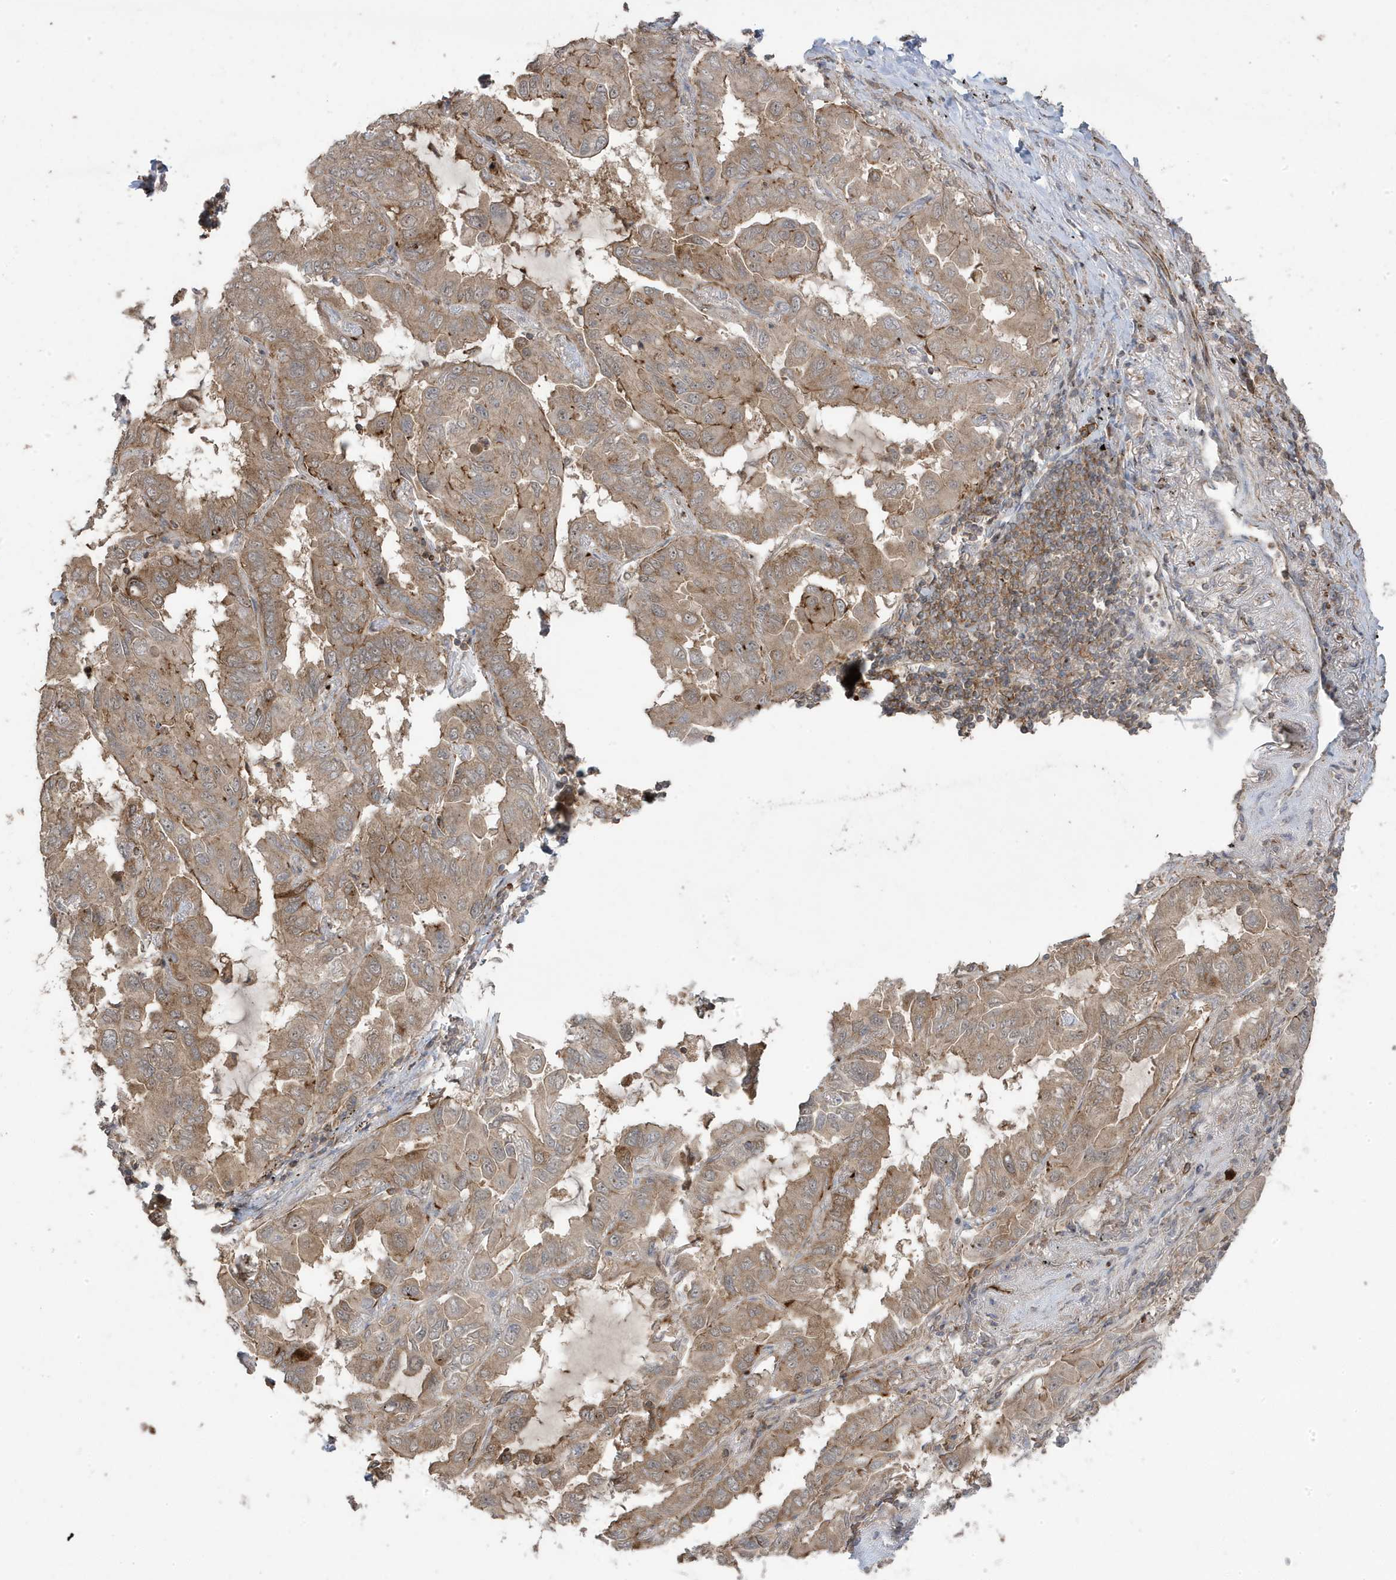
{"staining": {"intensity": "moderate", "quantity": "<25%", "location": "cytoplasmic/membranous"}, "tissue": "lung cancer", "cell_type": "Tumor cells", "image_type": "cancer", "snomed": [{"axis": "morphology", "description": "Adenocarcinoma, NOS"}, {"axis": "topography", "description": "Lung"}], "caption": "This photomicrograph reveals immunohistochemistry staining of lung adenocarcinoma, with low moderate cytoplasmic/membranous staining in about <25% of tumor cells.", "gene": "CETN3", "patient": {"sex": "male", "age": 64}}